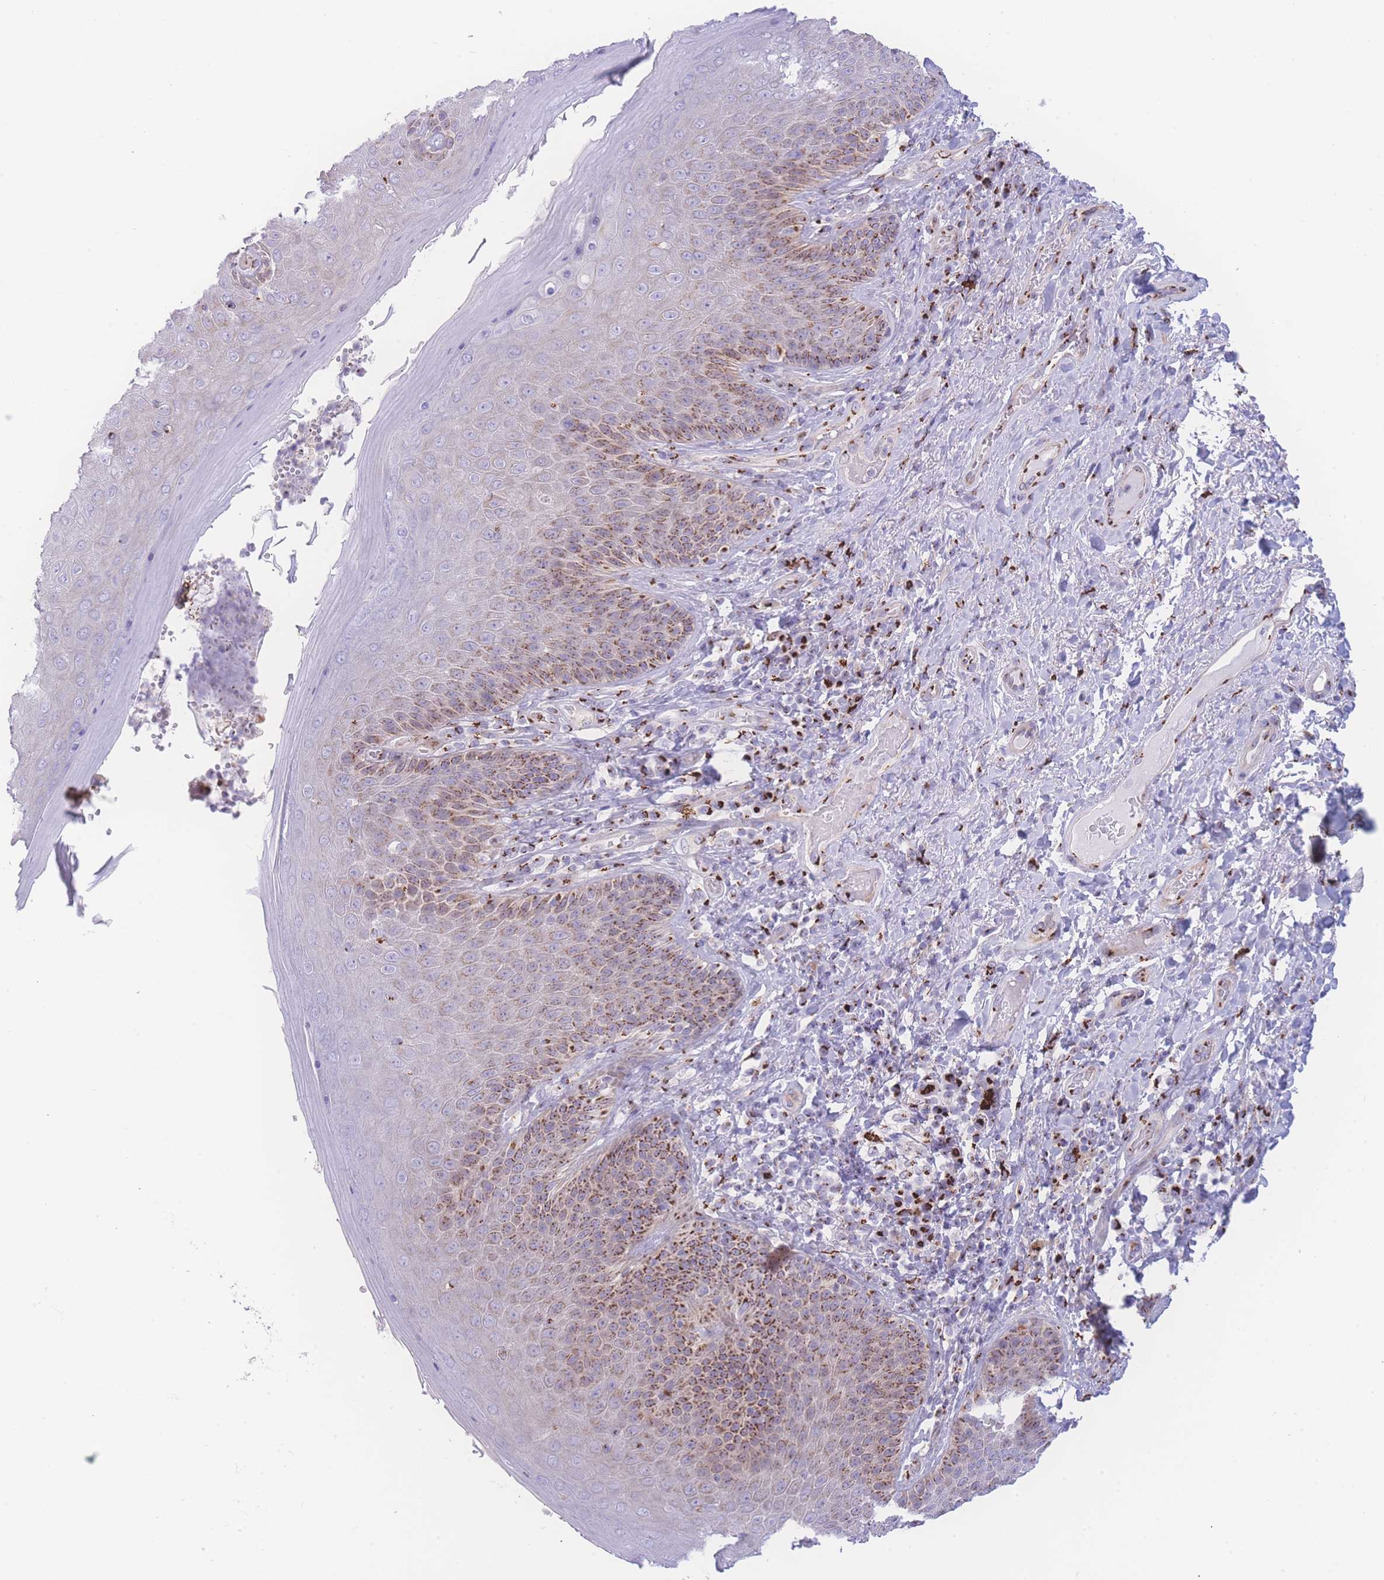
{"staining": {"intensity": "moderate", "quantity": "25%-75%", "location": "cytoplasmic/membranous"}, "tissue": "skin", "cell_type": "Epidermal cells", "image_type": "normal", "snomed": [{"axis": "morphology", "description": "Normal tissue, NOS"}, {"axis": "topography", "description": "Anal"}], "caption": "The micrograph demonstrates immunohistochemical staining of benign skin. There is moderate cytoplasmic/membranous staining is identified in about 25%-75% of epidermal cells. (DAB = brown stain, brightfield microscopy at high magnification).", "gene": "GOLM2", "patient": {"sex": "female", "age": 89}}